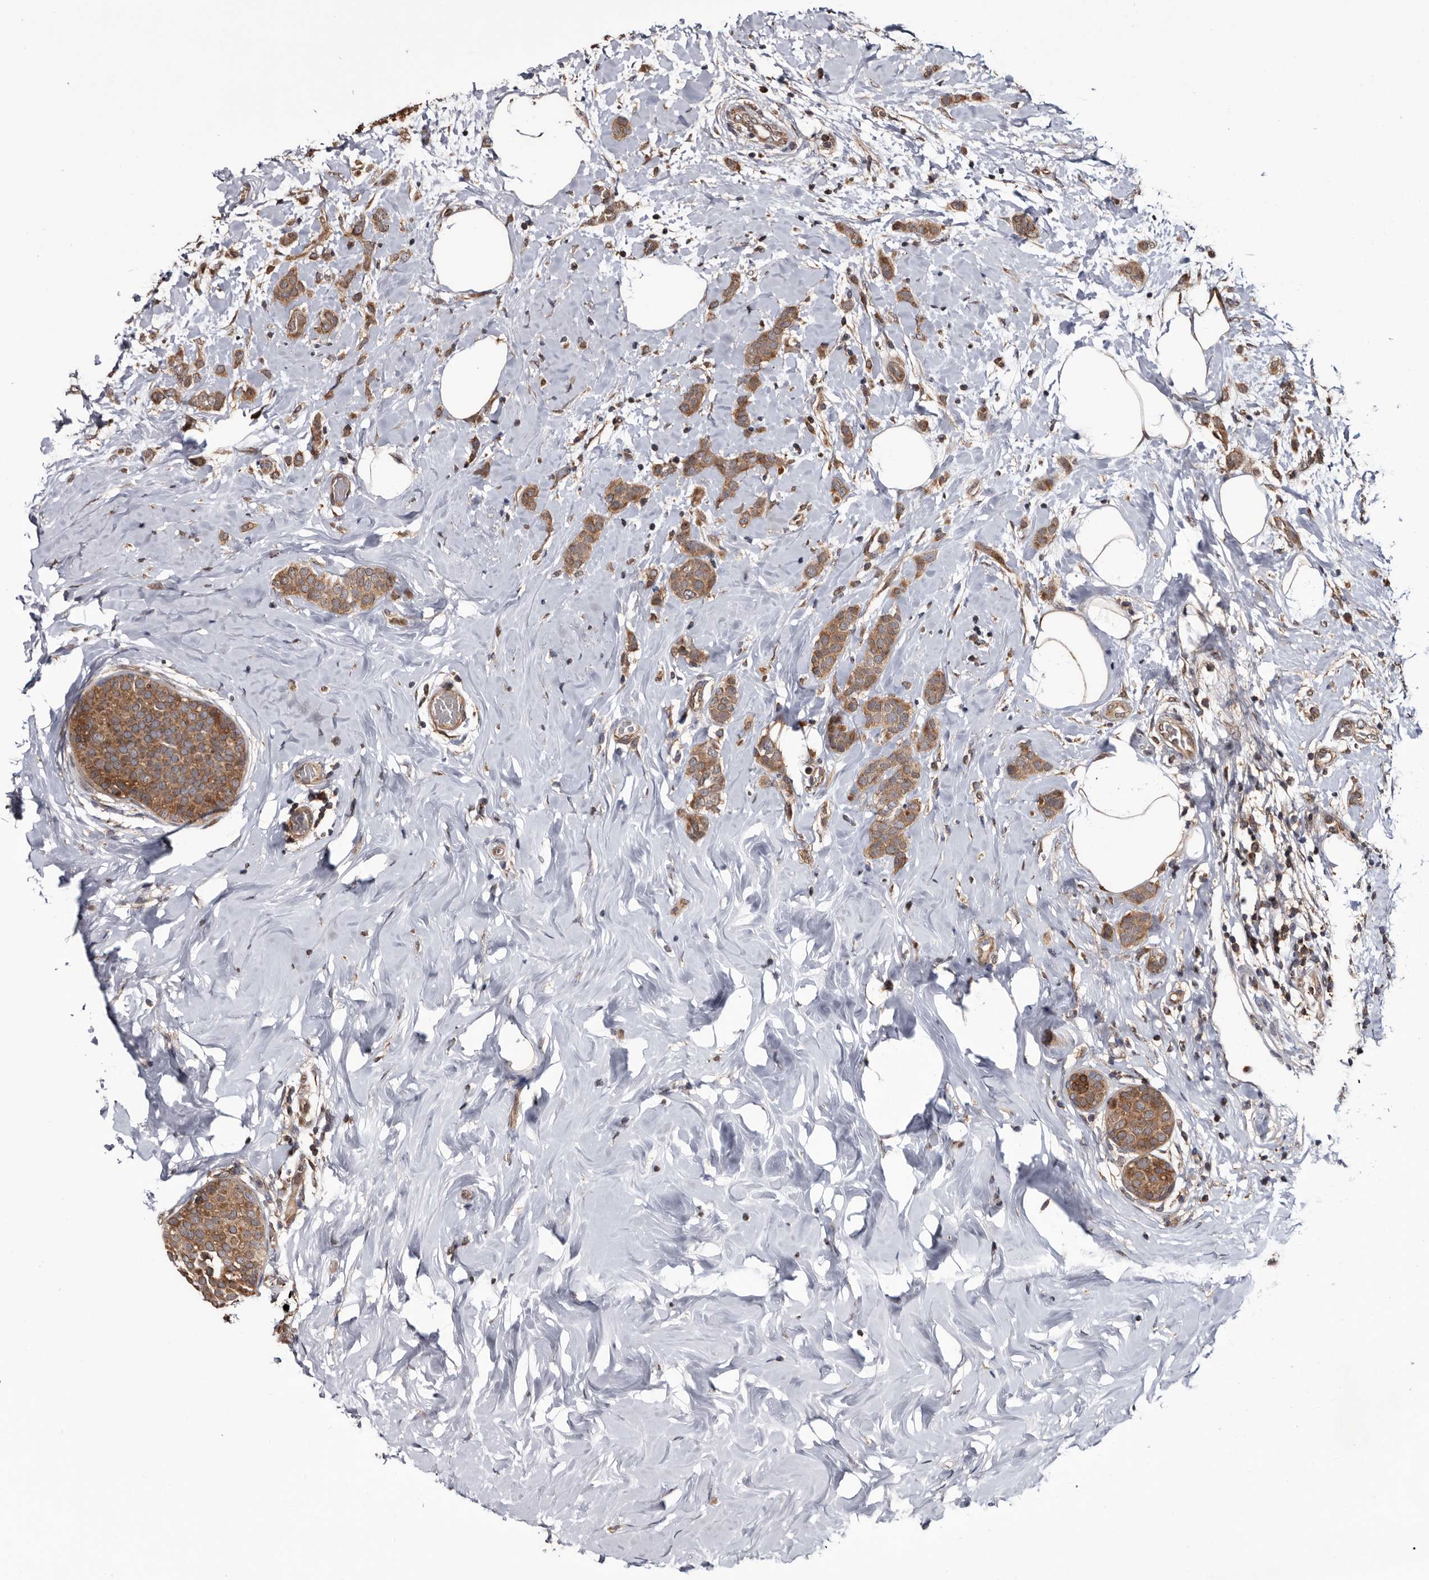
{"staining": {"intensity": "moderate", "quantity": ">75%", "location": "cytoplasmic/membranous"}, "tissue": "breast cancer", "cell_type": "Tumor cells", "image_type": "cancer", "snomed": [{"axis": "morphology", "description": "Lobular carcinoma, in situ"}, {"axis": "morphology", "description": "Lobular carcinoma"}, {"axis": "topography", "description": "Breast"}], "caption": "Human breast lobular carcinoma in situ stained with a protein marker reveals moderate staining in tumor cells.", "gene": "TTI2", "patient": {"sex": "female", "age": 41}}